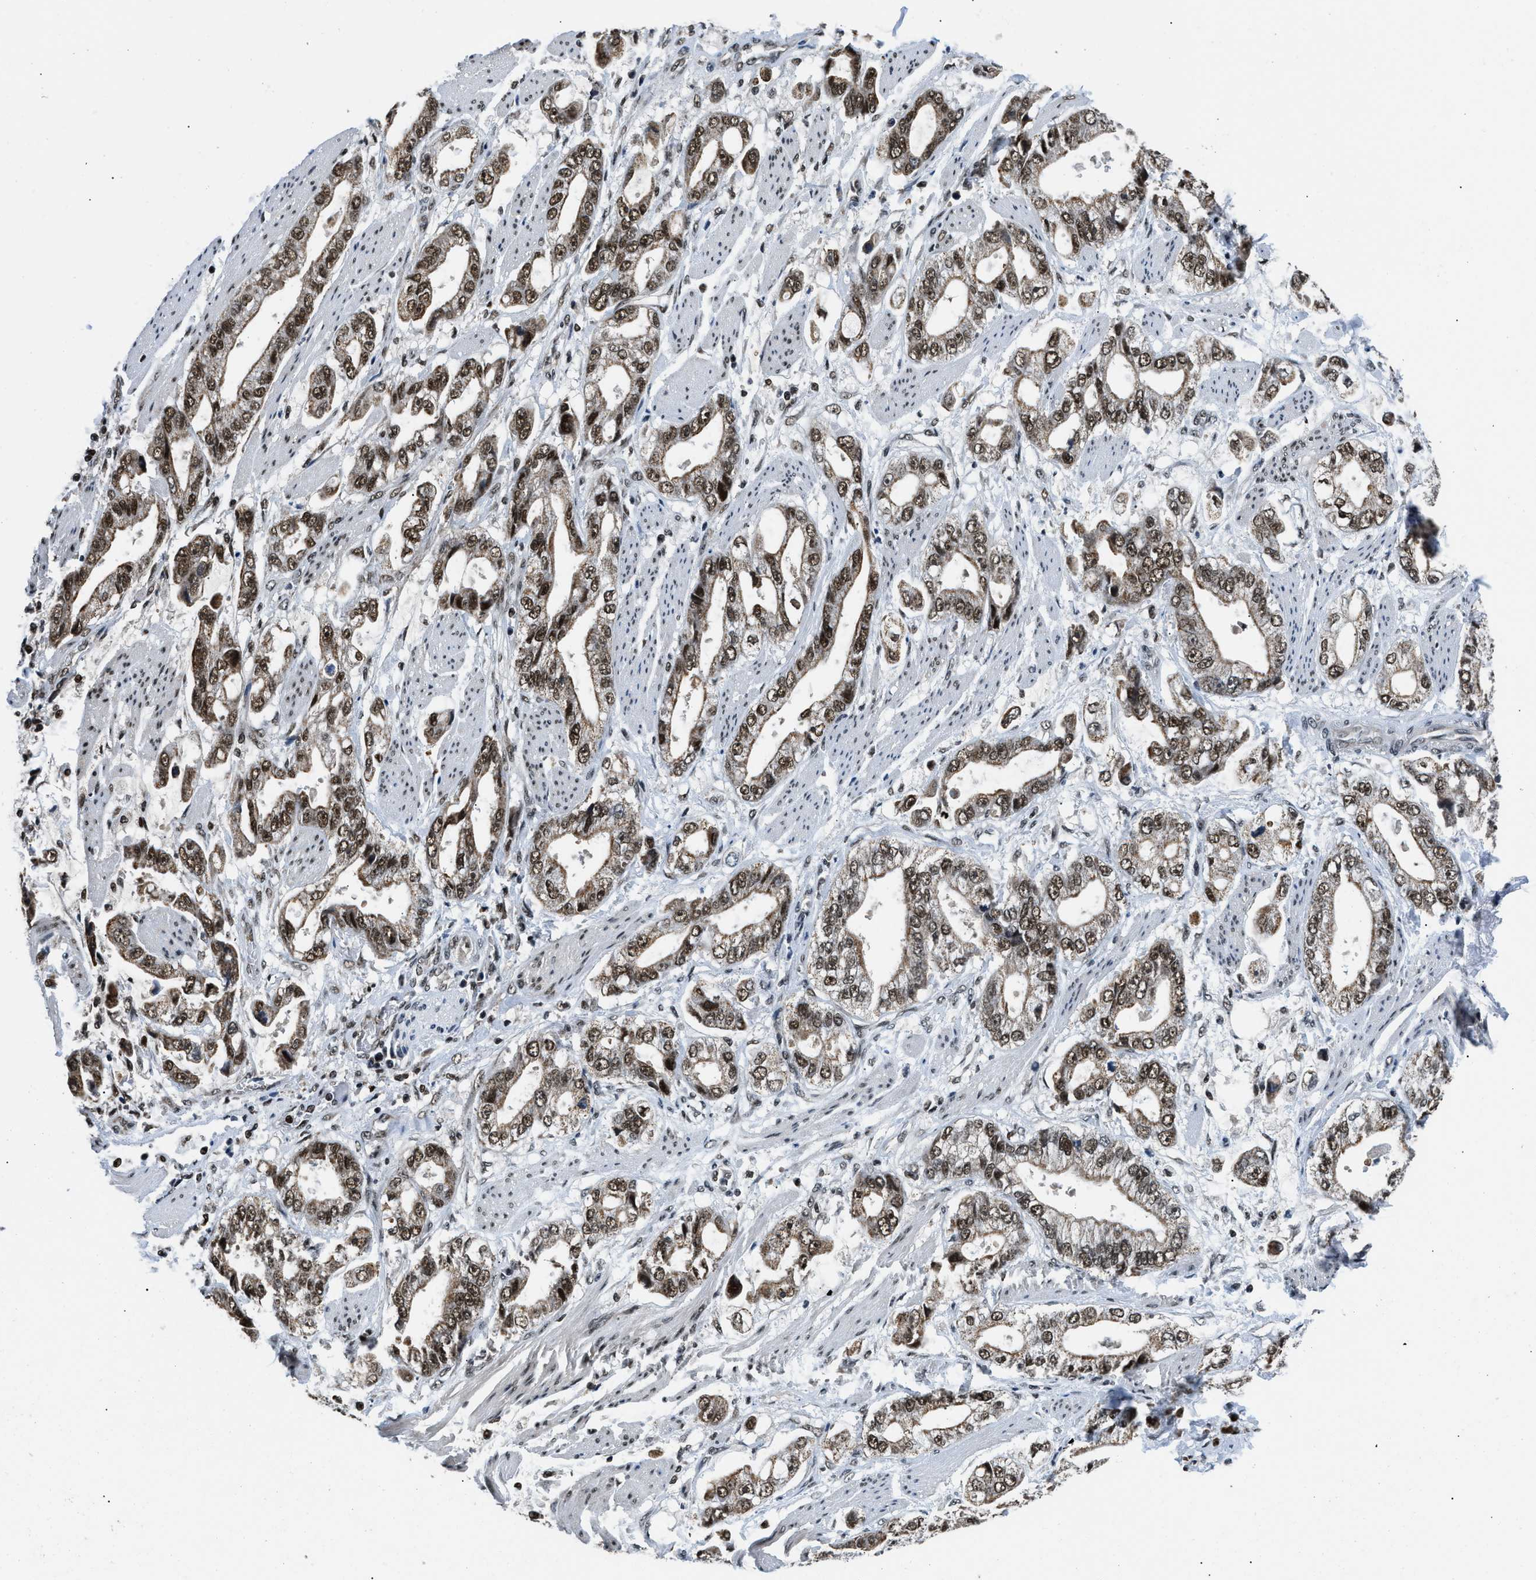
{"staining": {"intensity": "moderate", "quantity": ">75%", "location": "nuclear"}, "tissue": "stomach cancer", "cell_type": "Tumor cells", "image_type": "cancer", "snomed": [{"axis": "morphology", "description": "Normal tissue, NOS"}, {"axis": "morphology", "description": "Adenocarcinoma, NOS"}, {"axis": "topography", "description": "Stomach"}], "caption": "A brown stain shows moderate nuclear staining of a protein in stomach cancer (adenocarcinoma) tumor cells. The staining was performed using DAB (3,3'-diaminobenzidine), with brown indicating positive protein expression. Nuclei are stained blue with hematoxylin.", "gene": "KDM3B", "patient": {"sex": "male", "age": 62}}